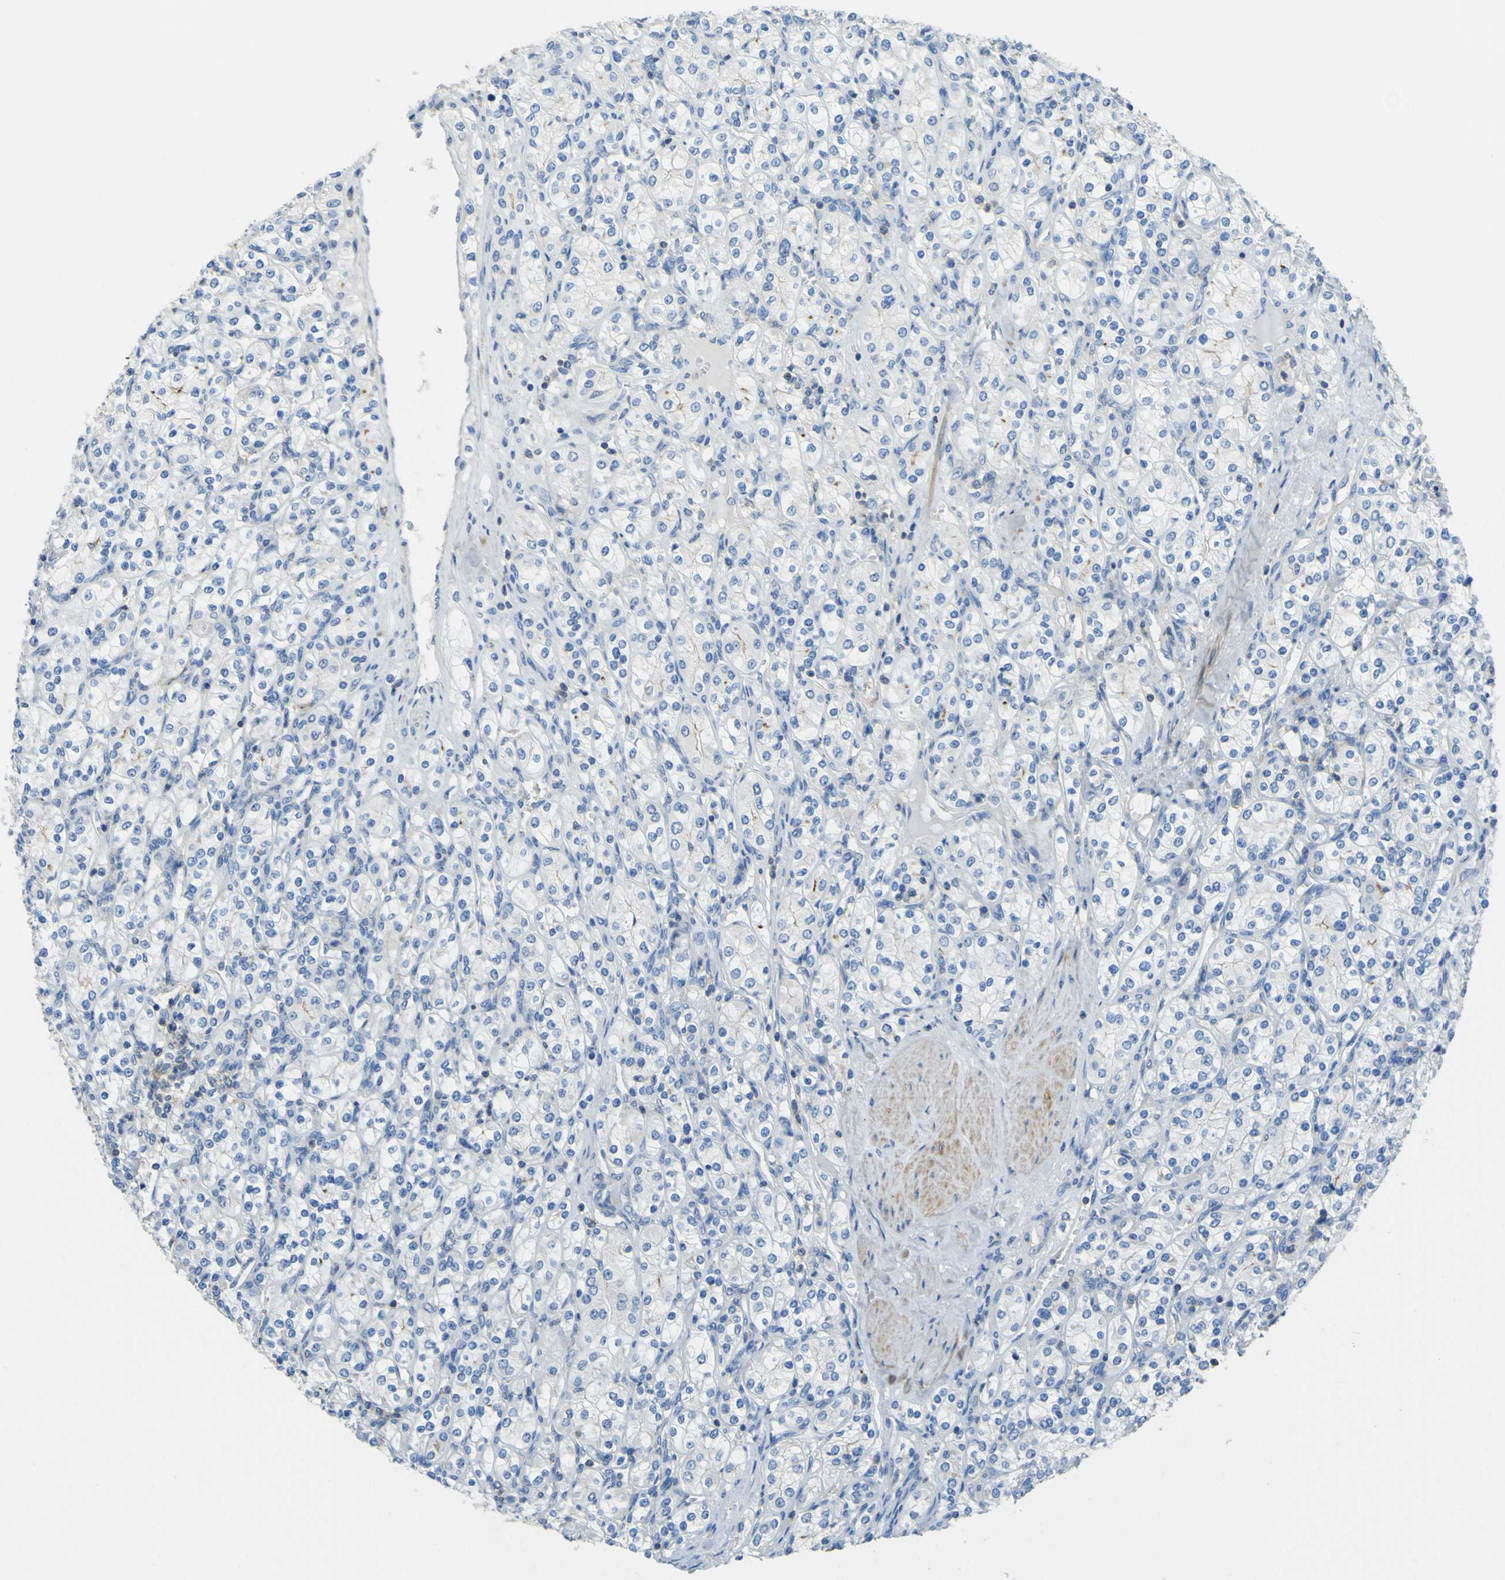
{"staining": {"intensity": "negative", "quantity": "none", "location": "none"}, "tissue": "renal cancer", "cell_type": "Tumor cells", "image_type": "cancer", "snomed": [{"axis": "morphology", "description": "Adenocarcinoma, NOS"}, {"axis": "topography", "description": "Kidney"}], "caption": "Immunohistochemistry (IHC) of human renal cancer (adenocarcinoma) exhibits no staining in tumor cells.", "gene": "OGN", "patient": {"sex": "male", "age": 77}}